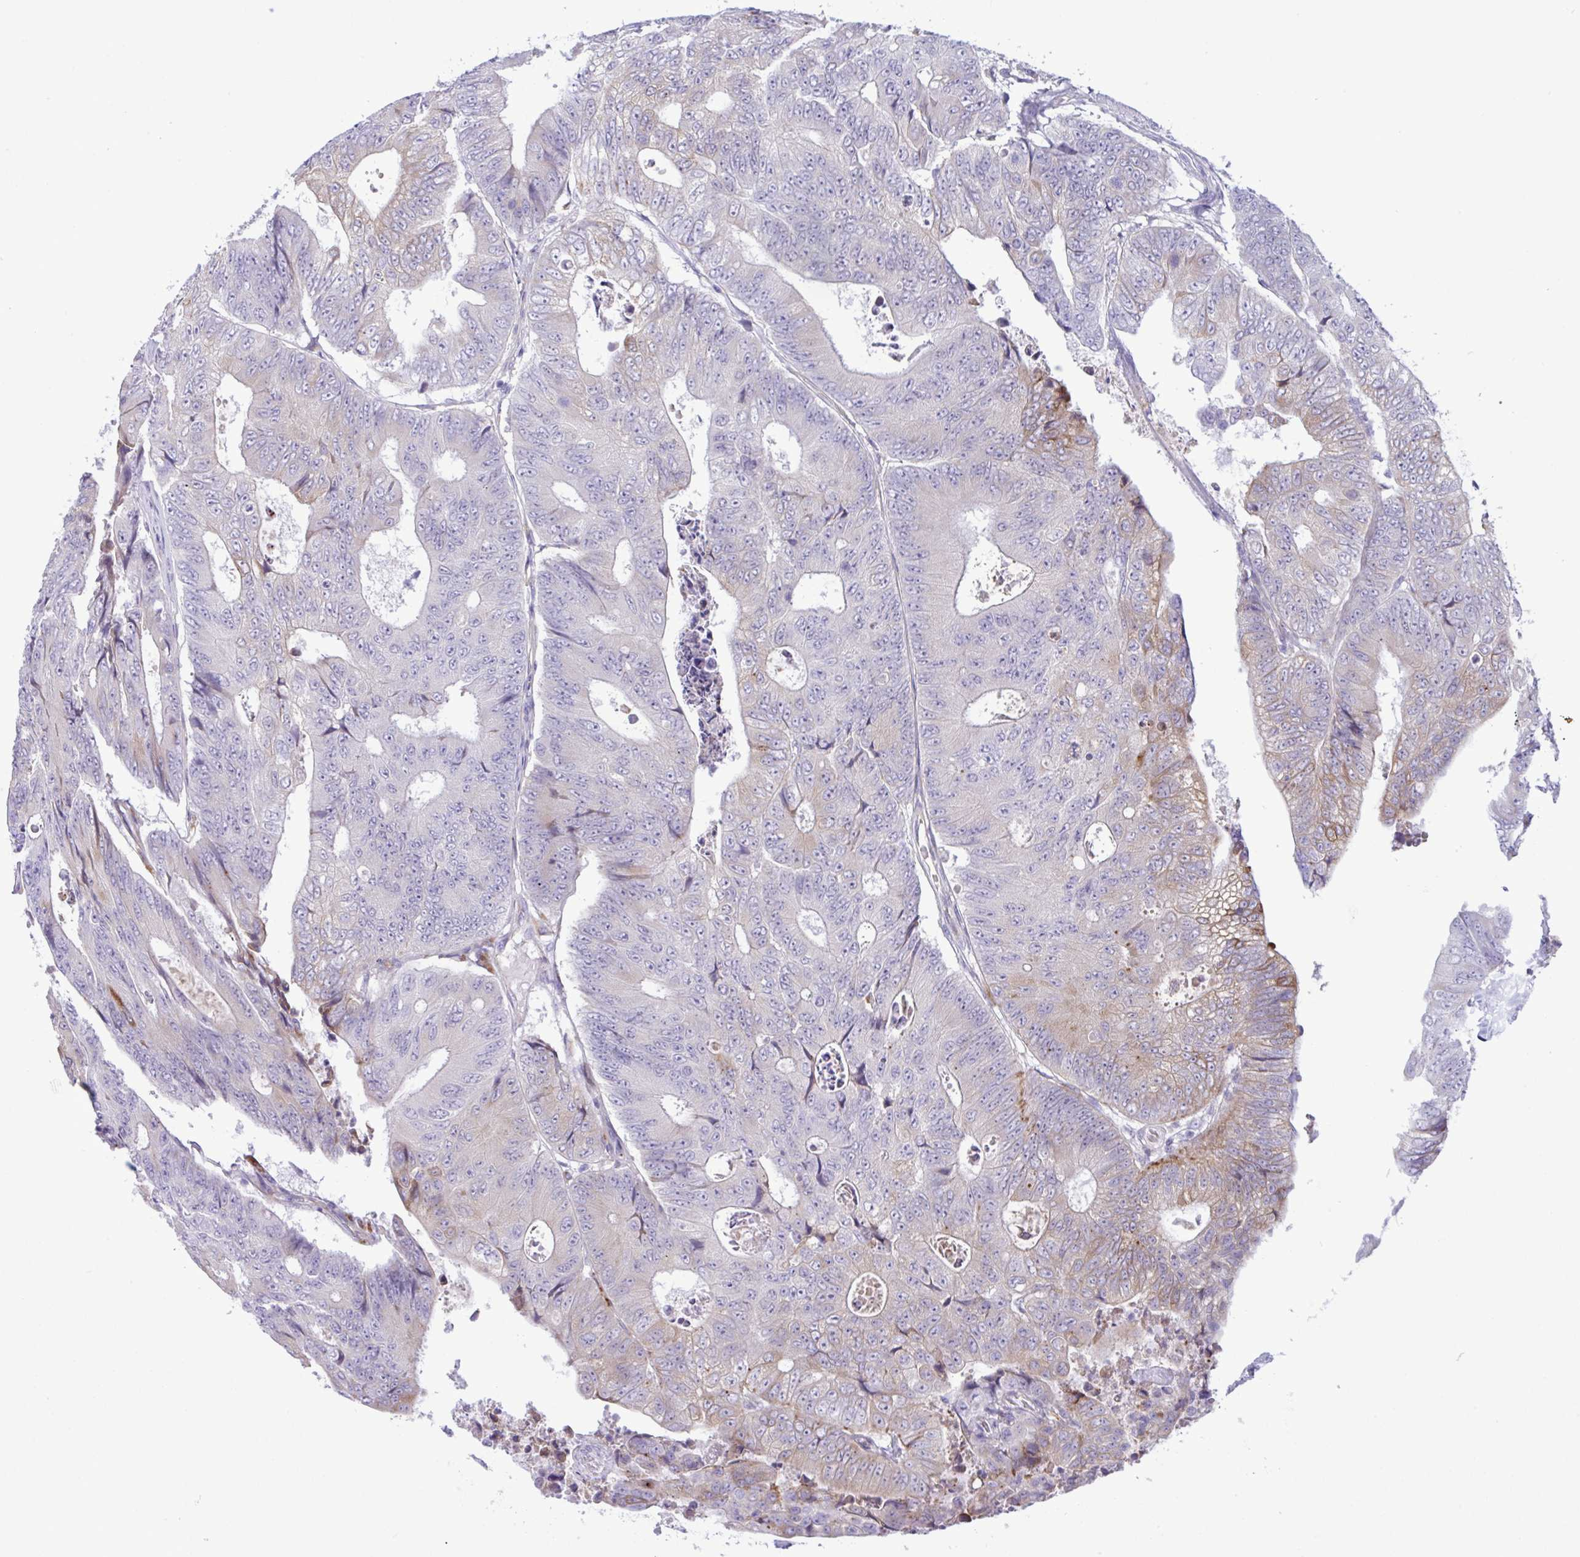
{"staining": {"intensity": "weak", "quantity": "<25%", "location": "cytoplasmic/membranous"}, "tissue": "colorectal cancer", "cell_type": "Tumor cells", "image_type": "cancer", "snomed": [{"axis": "morphology", "description": "Adenocarcinoma, NOS"}, {"axis": "topography", "description": "Colon"}], "caption": "Photomicrograph shows no protein positivity in tumor cells of colorectal cancer tissue.", "gene": "SREBF1", "patient": {"sex": "female", "age": 48}}